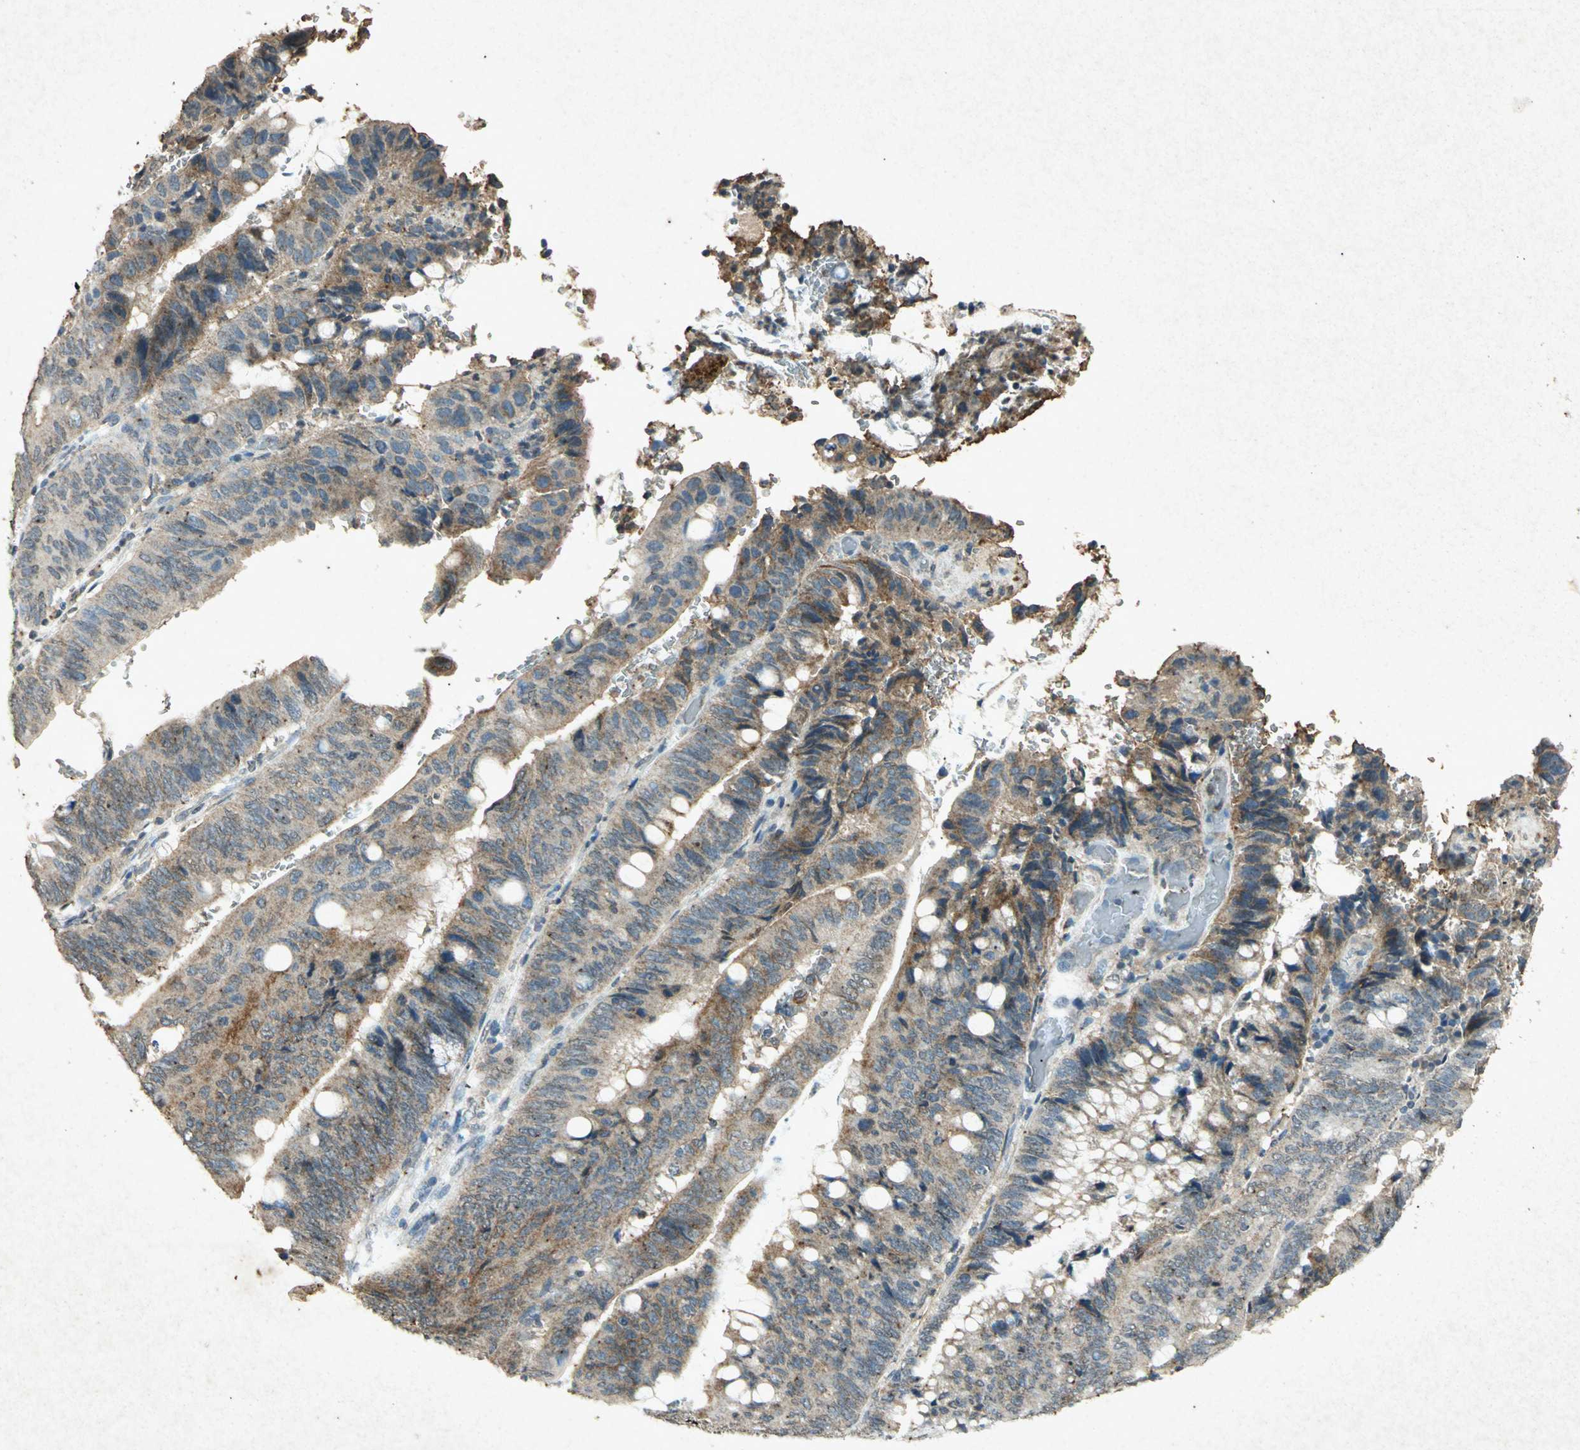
{"staining": {"intensity": "moderate", "quantity": "25%-75%", "location": "cytoplasmic/membranous"}, "tissue": "colorectal cancer", "cell_type": "Tumor cells", "image_type": "cancer", "snomed": [{"axis": "morphology", "description": "Normal tissue, NOS"}, {"axis": "morphology", "description": "Adenocarcinoma, NOS"}, {"axis": "topography", "description": "Rectum"}, {"axis": "topography", "description": "Peripheral nerve tissue"}], "caption": "Colorectal cancer (adenocarcinoma) tissue demonstrates moderate cytoplasmic/membranous expression in about 25%-75% of tumor cells Immunohistochemistry (ihc) stains the protein in brown and the nuclei are stained blue.", "gene": "PSEN1", "patient": {"sex": "male", "age": 92}}